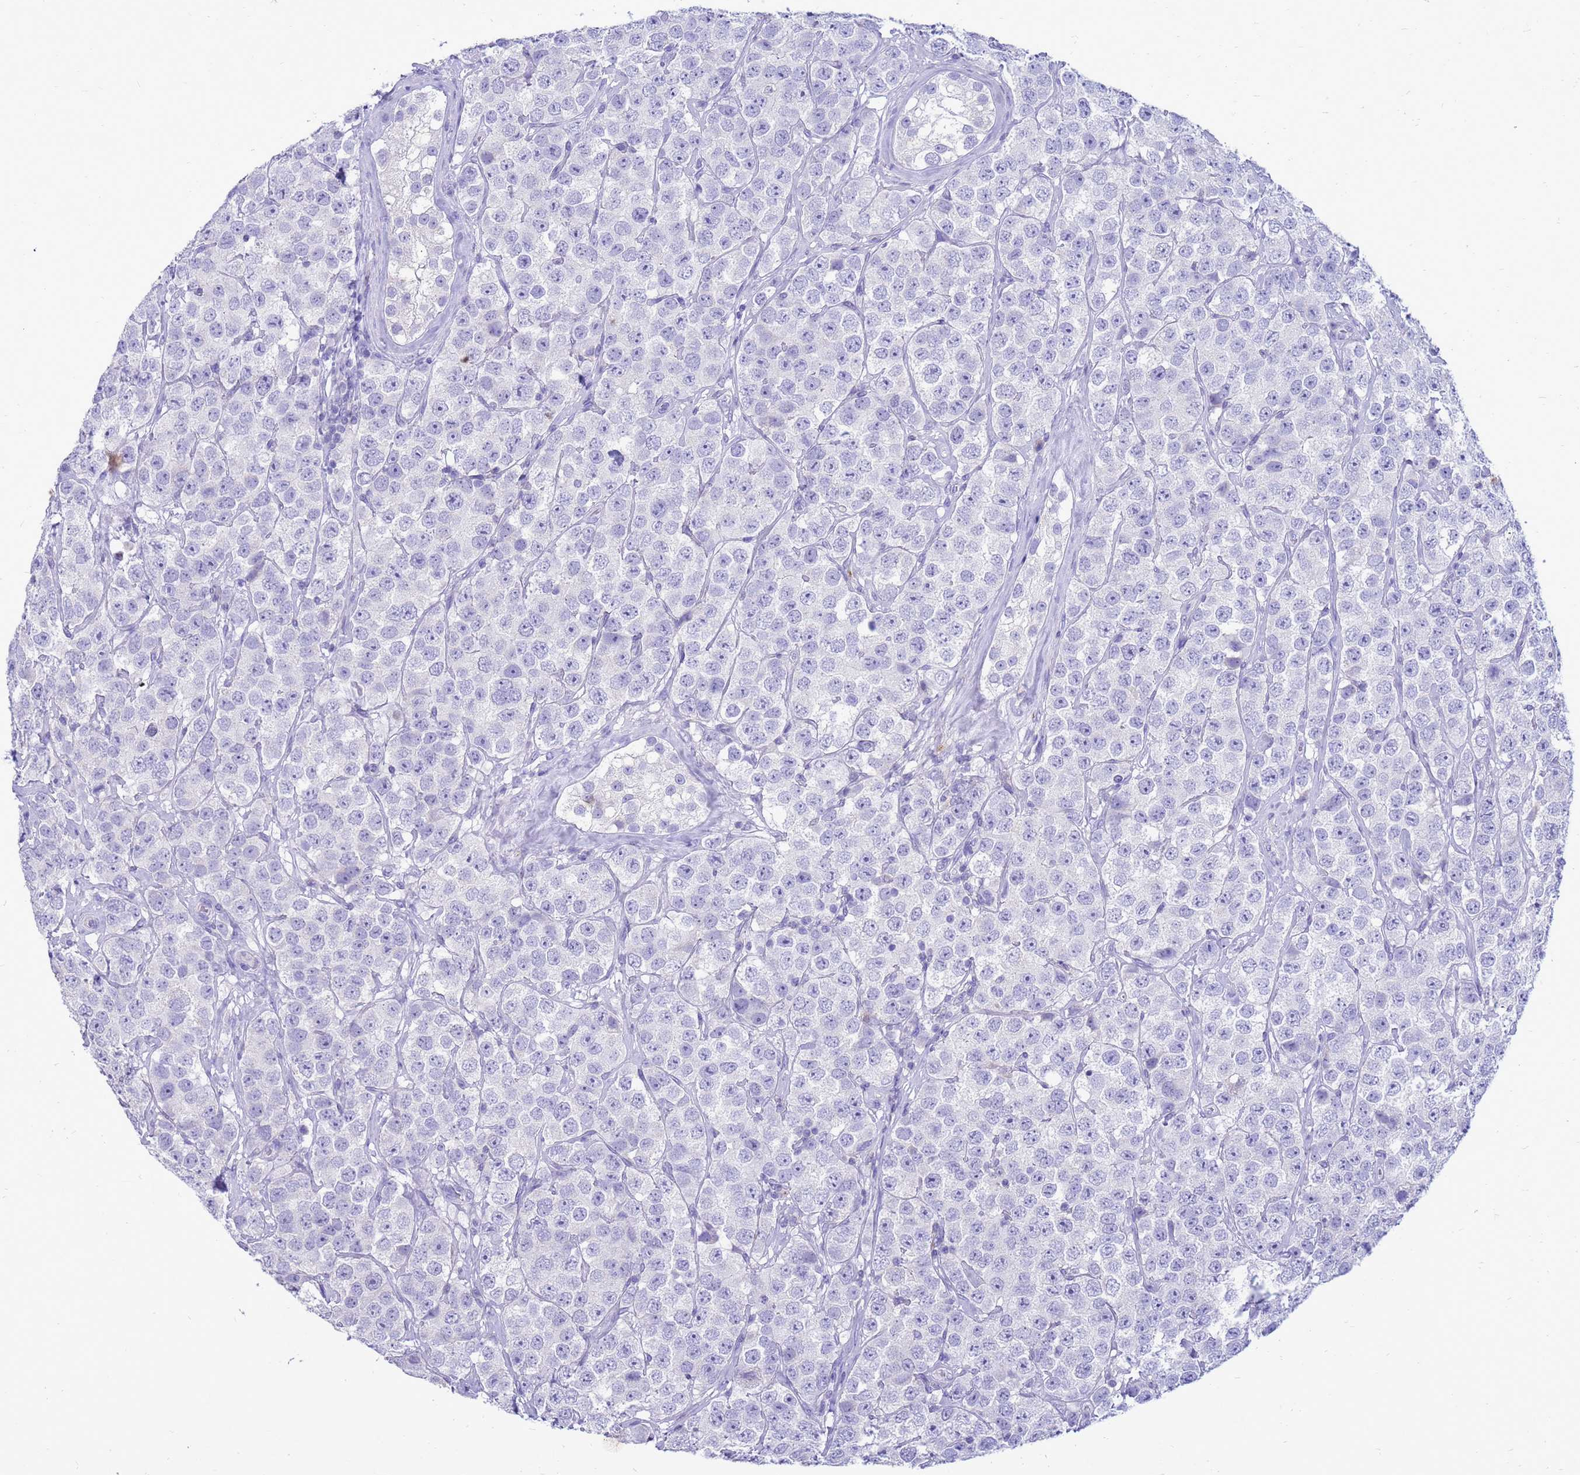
{"staining": {"intensity": "negative", "quantity": "none", "location": "none"}, "tissue": "testis cancer", "cell_type": "Tumor cells", "image_type": "cancer", "snomed": [{"axis": "morphology", "description": "Seminoma, NOS"}, {"axis": "topography", "description": "Testis"}], "caption": "Tumor cells are negative for brown protein staining in testis seminoma.", "gene": "PDE10A", "patient": {"sex": "male", "age": 28}}